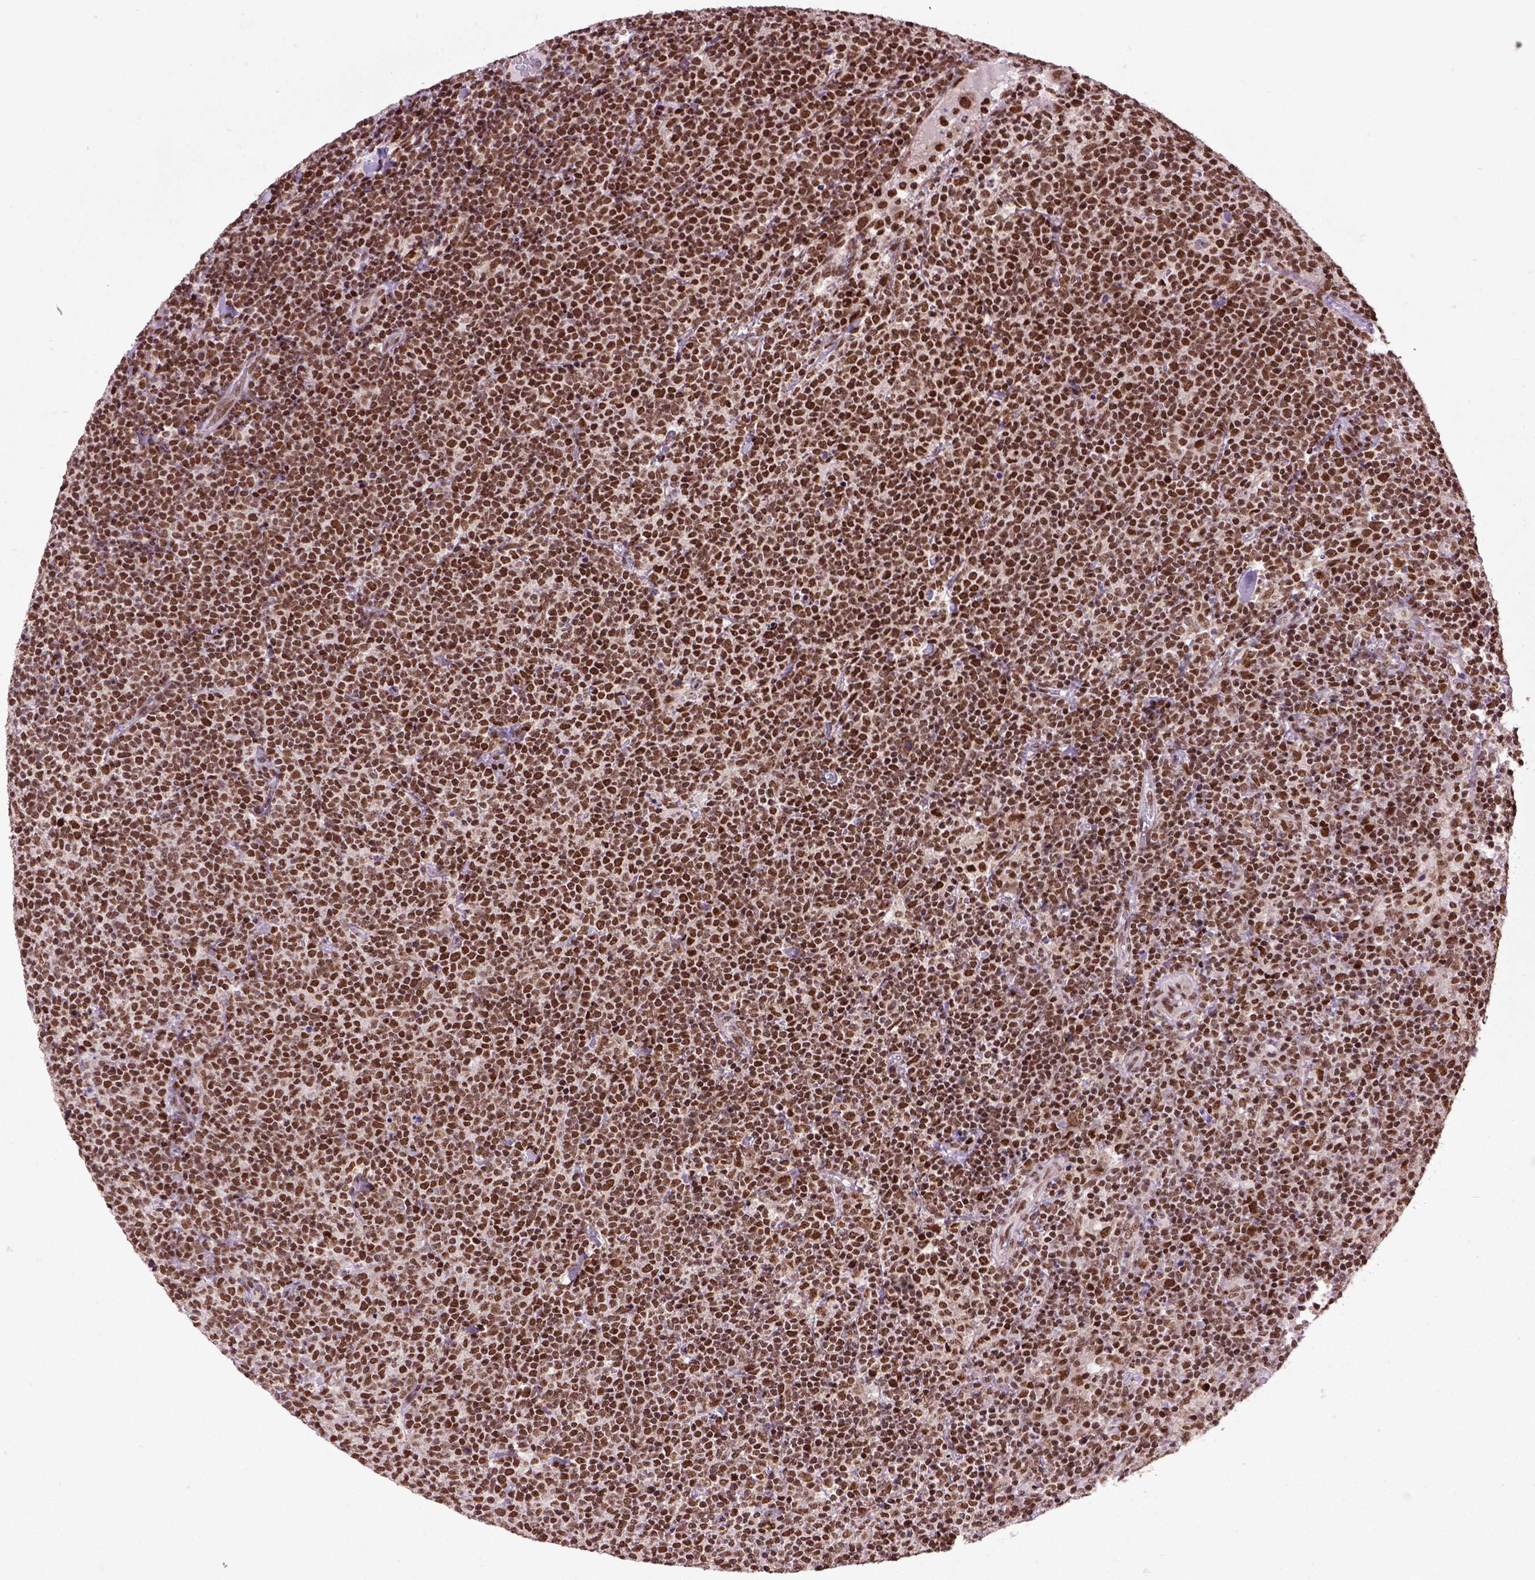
{"staining": {"intensity": "strong", "quantity": ">75%", "location": "nuclear"}, "tissue": "lymphoma", "cell_type": "Tumor cells", "image_type": "cancer", "snomed": [{"axis": "morphology", "description": "Malignant lymphoma, non-Hodgkin's type, High grade"}, {"axis": "topography", "description": "Lymph node"}], "caption": "A high-resolution histopathology image shows immunohistochemistry (IHC) staining of malignant lymphoma, non-Hodgkin's type (high-grade), which exhibits strong nuclear expression in about >75% of tumor cells.", "gene": "CELF1", "patient": {"sex": "male", "age": 61}}